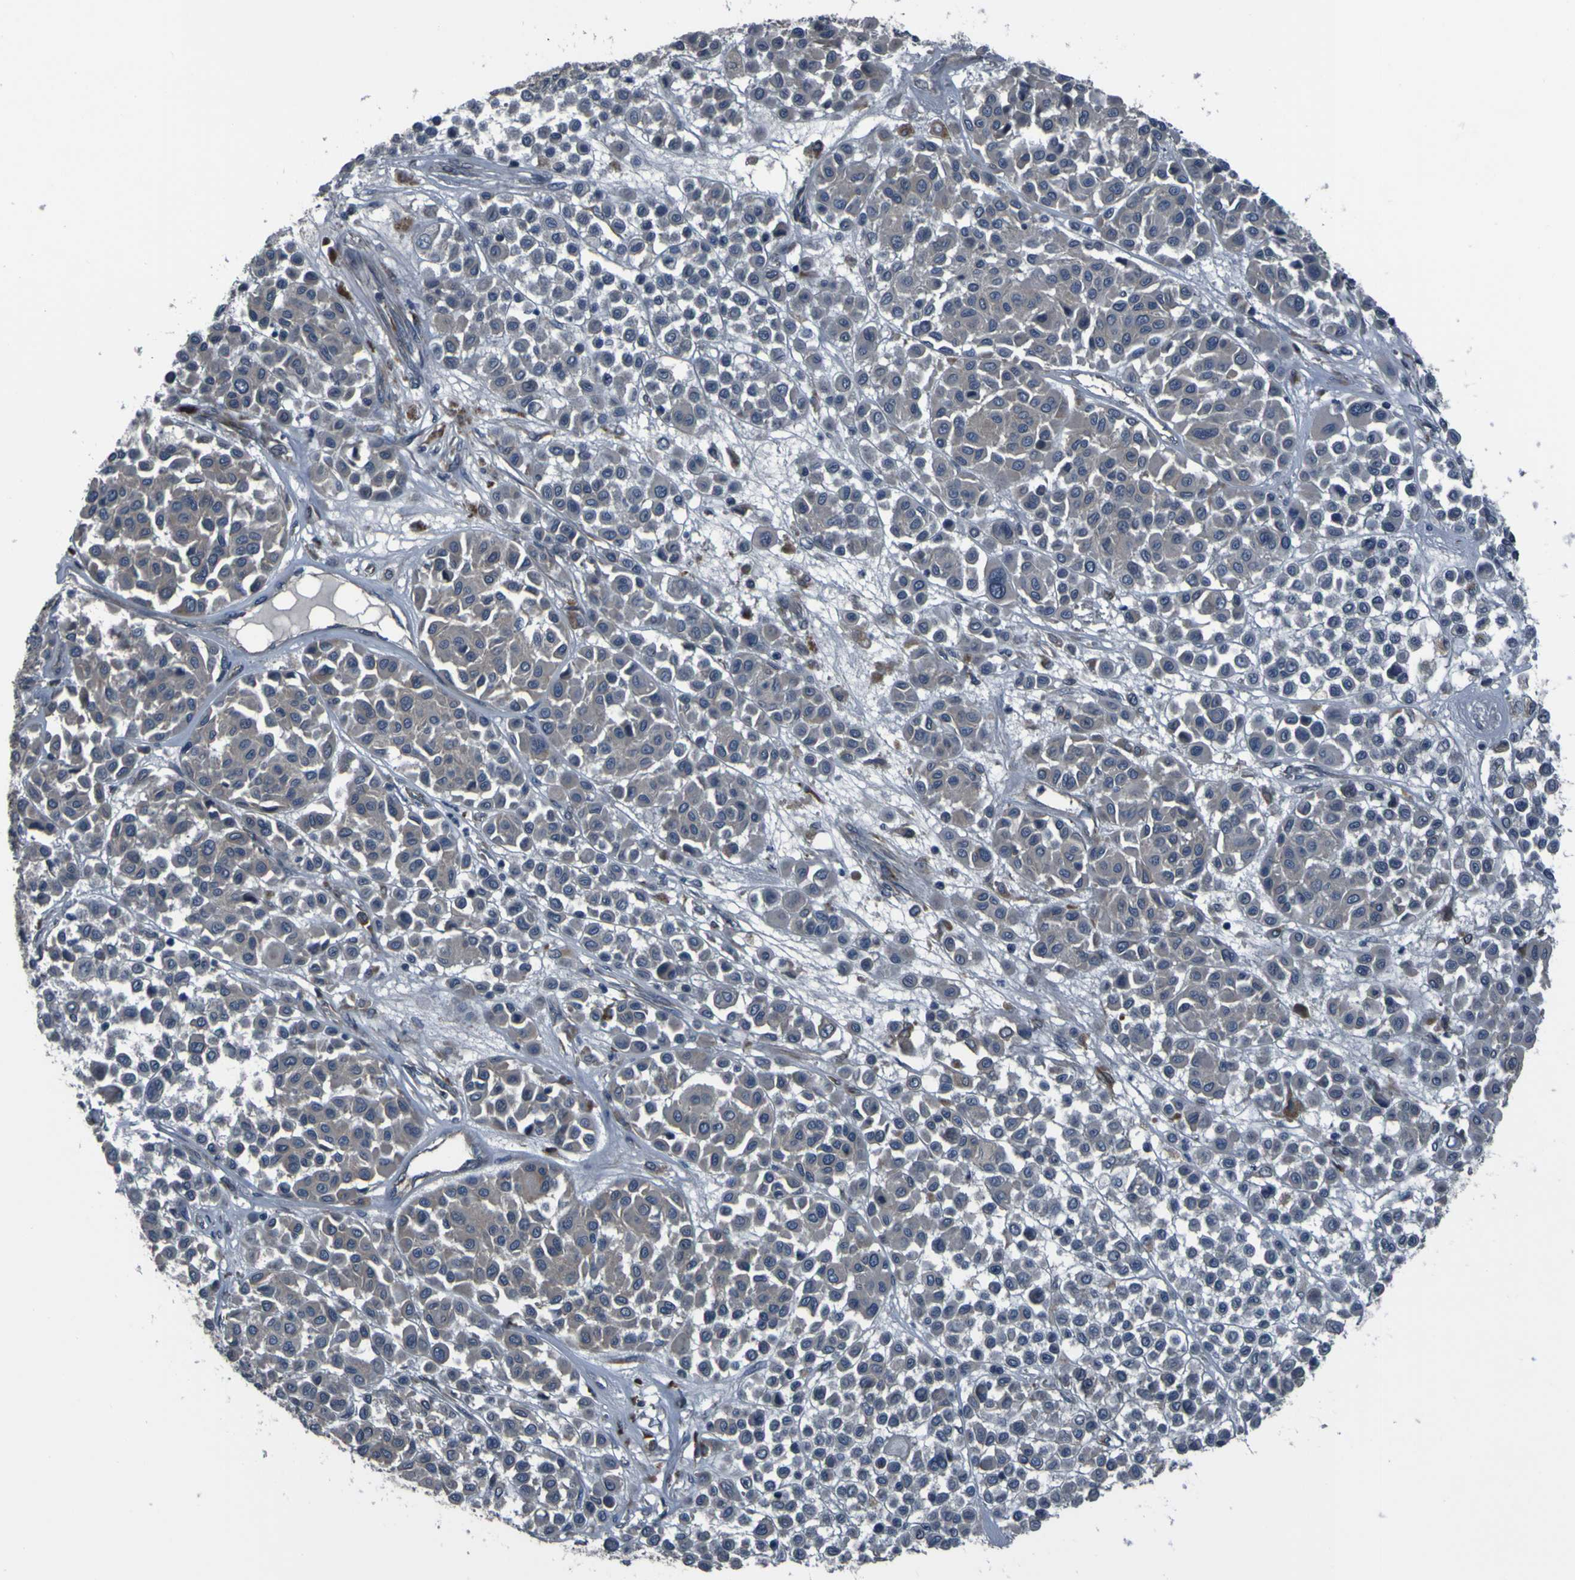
{"staining": {"intensity": "negative", "quantity": "none", "location": "none"}, "tissue": "melanoma", "cell_type": "Tumor cells", "image_type": "cancer", "snomed": [{"axis": "morphology", "description": "Malignant melanoma, Metastatic site"}, {"axis": "topography", "description": "Soft tissue"}], "caption": "Malignant melanoma (metastatic site) was stained to show a protein in brown. There is no significant positivity in tumor cells.", "gene": "GRAMD1A", "patient": {"sex": "male", "age": 41}}